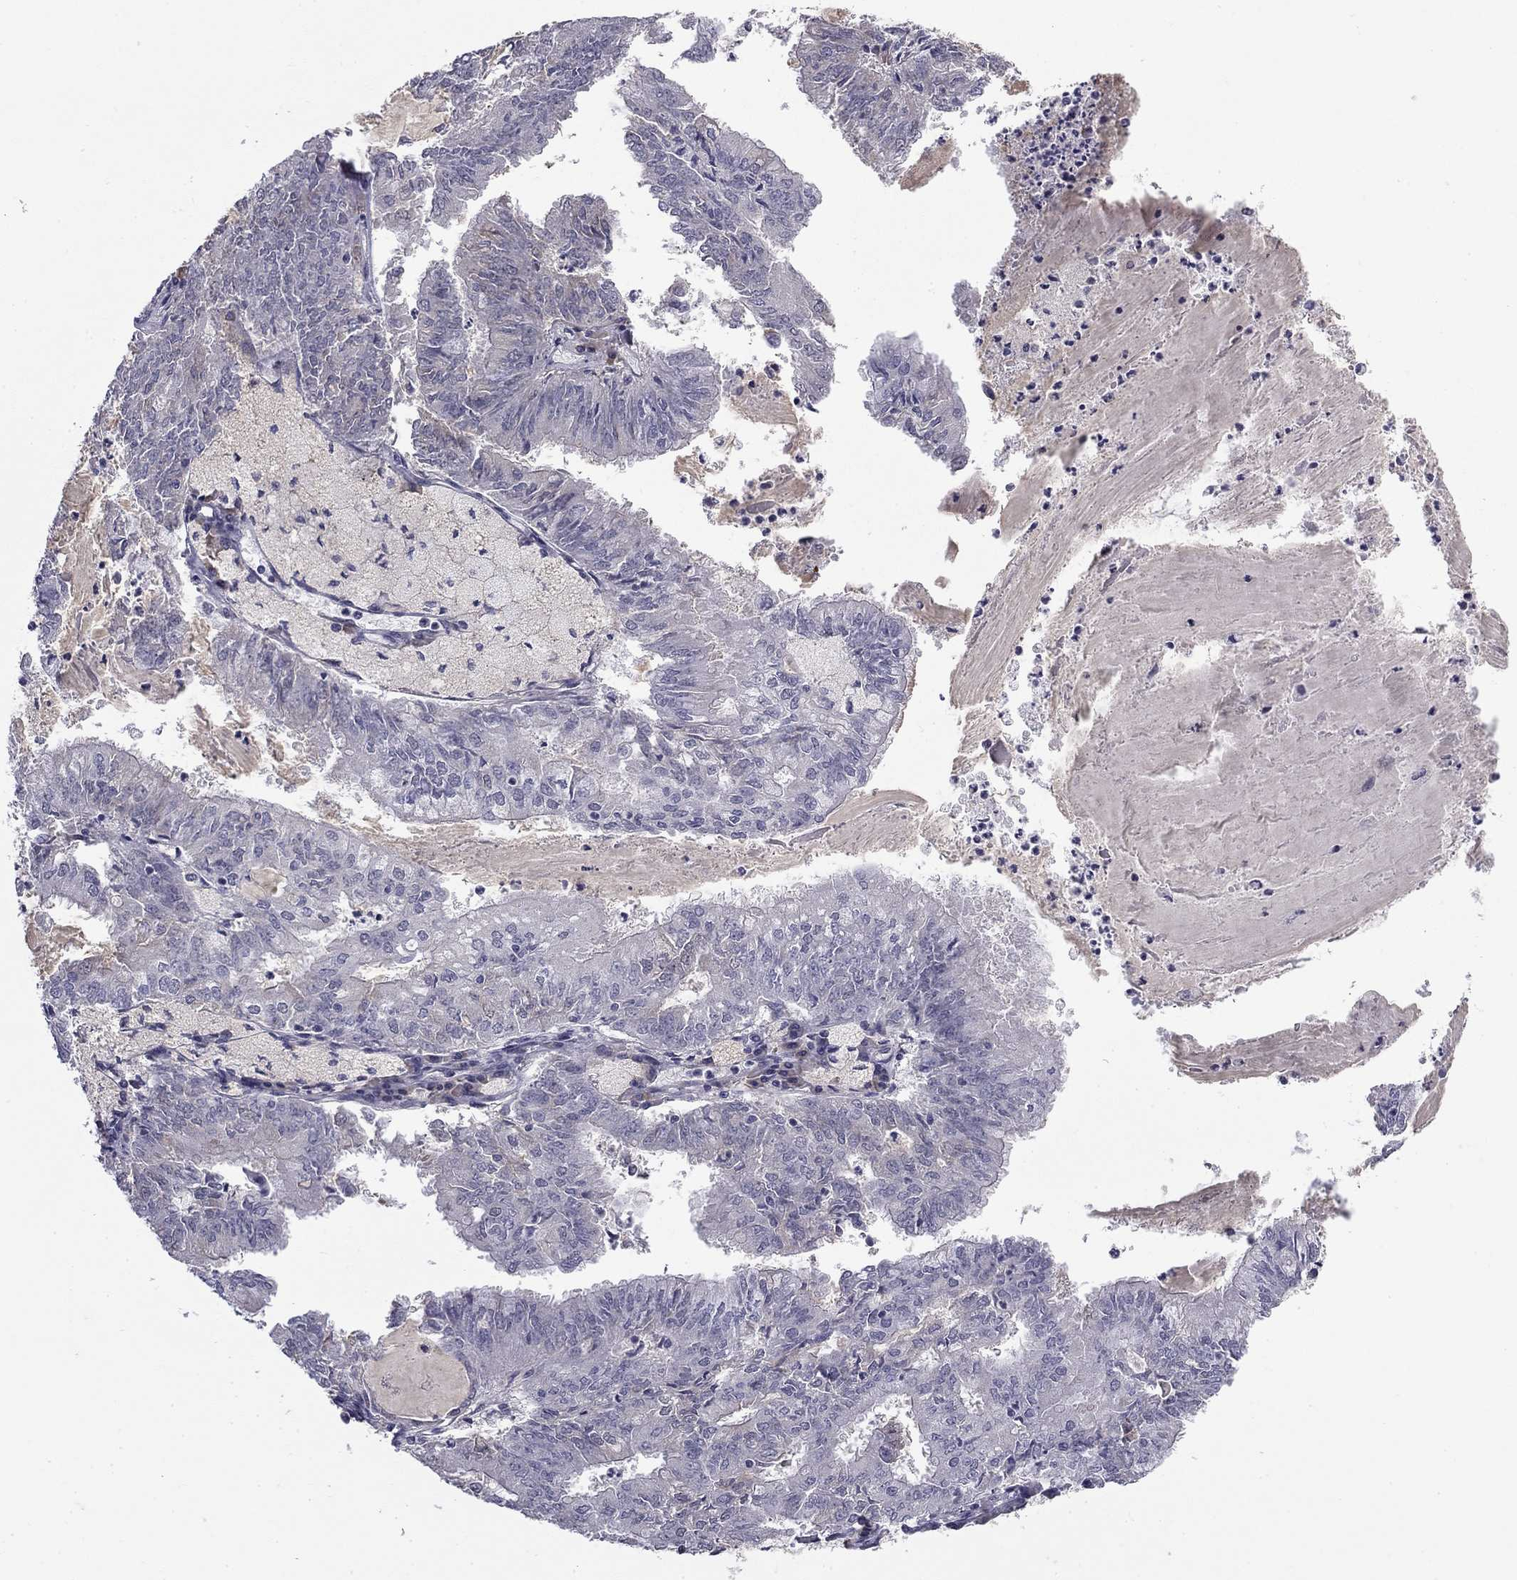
{"staining": {"intensity": "negative", "quantity": "none", "location": "none"}, "tissue": "endometrial cancer", "cell_type": "Tumor cells", "image_type": "cancer", "snomed": [{"axis": "morphology", "description": "Adenocarcinoma, NOS"}, {"axis": "topography", "description": "Endometrium"}], "caption": "Tumor cells are negative for protein expression in human endometrial cancer. Nuclei are stained in blue.", "gene": "PRRT2", "patient": {"sex": "female", "age": 57}}